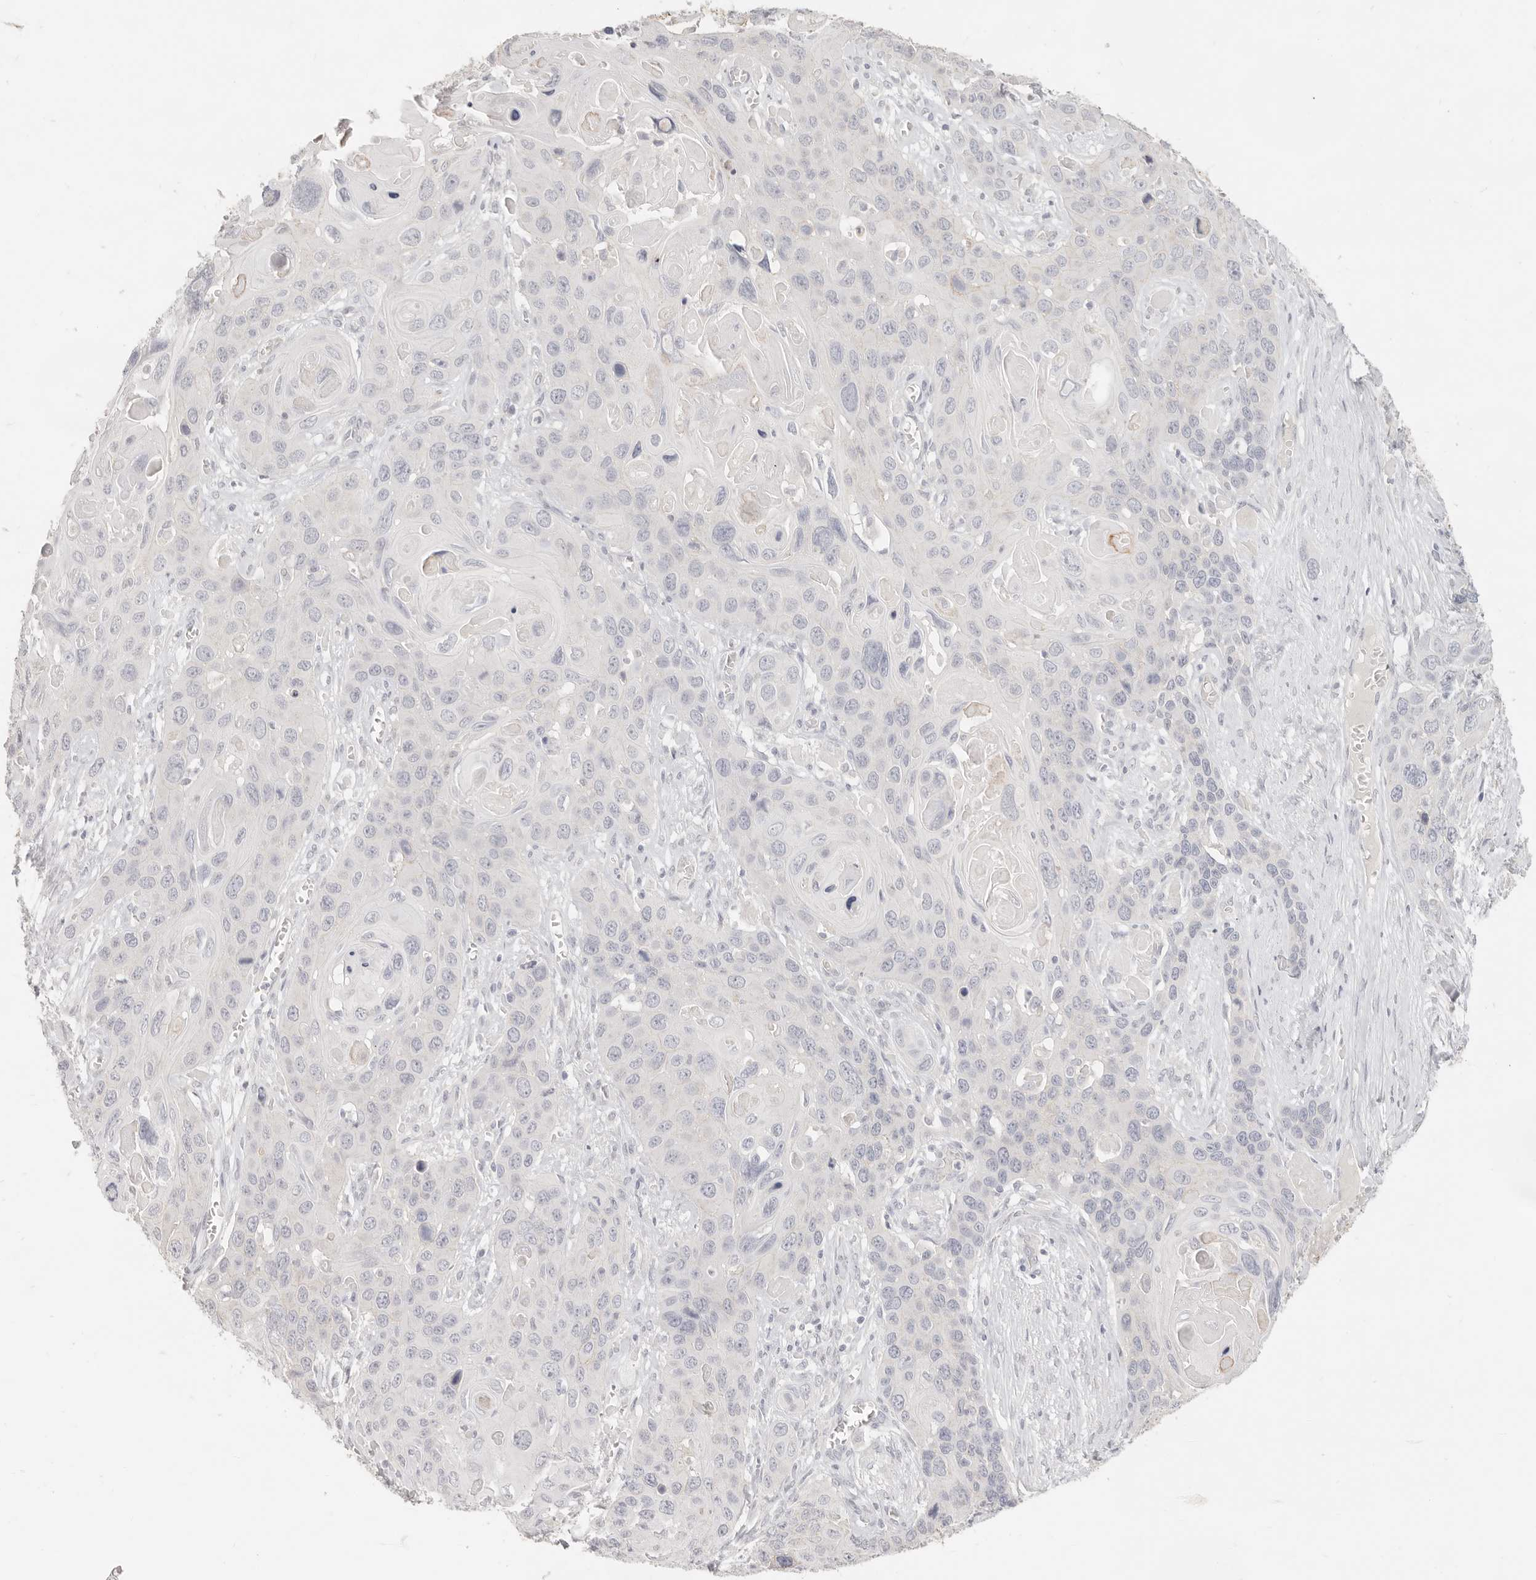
{"staining": {"intensity": "negative", "quantity": "none", "location": "none"}, "tissue": "skin cancer", "cell_type": "Tumor cells", "image_type": "cancer", "snomed": [{"axis": "morphology", "description": "Squamous cell carcinoma, NOS"}, {"axis": "topography", "description": "Skin"}], "caption": "DAB immunohistochemical staining of squamous cell carcinoma (skin) demonstrates no significant expression in tumor cells.", "gene": "EPCAM", "patient": {"sex": "male", "age": 55}}